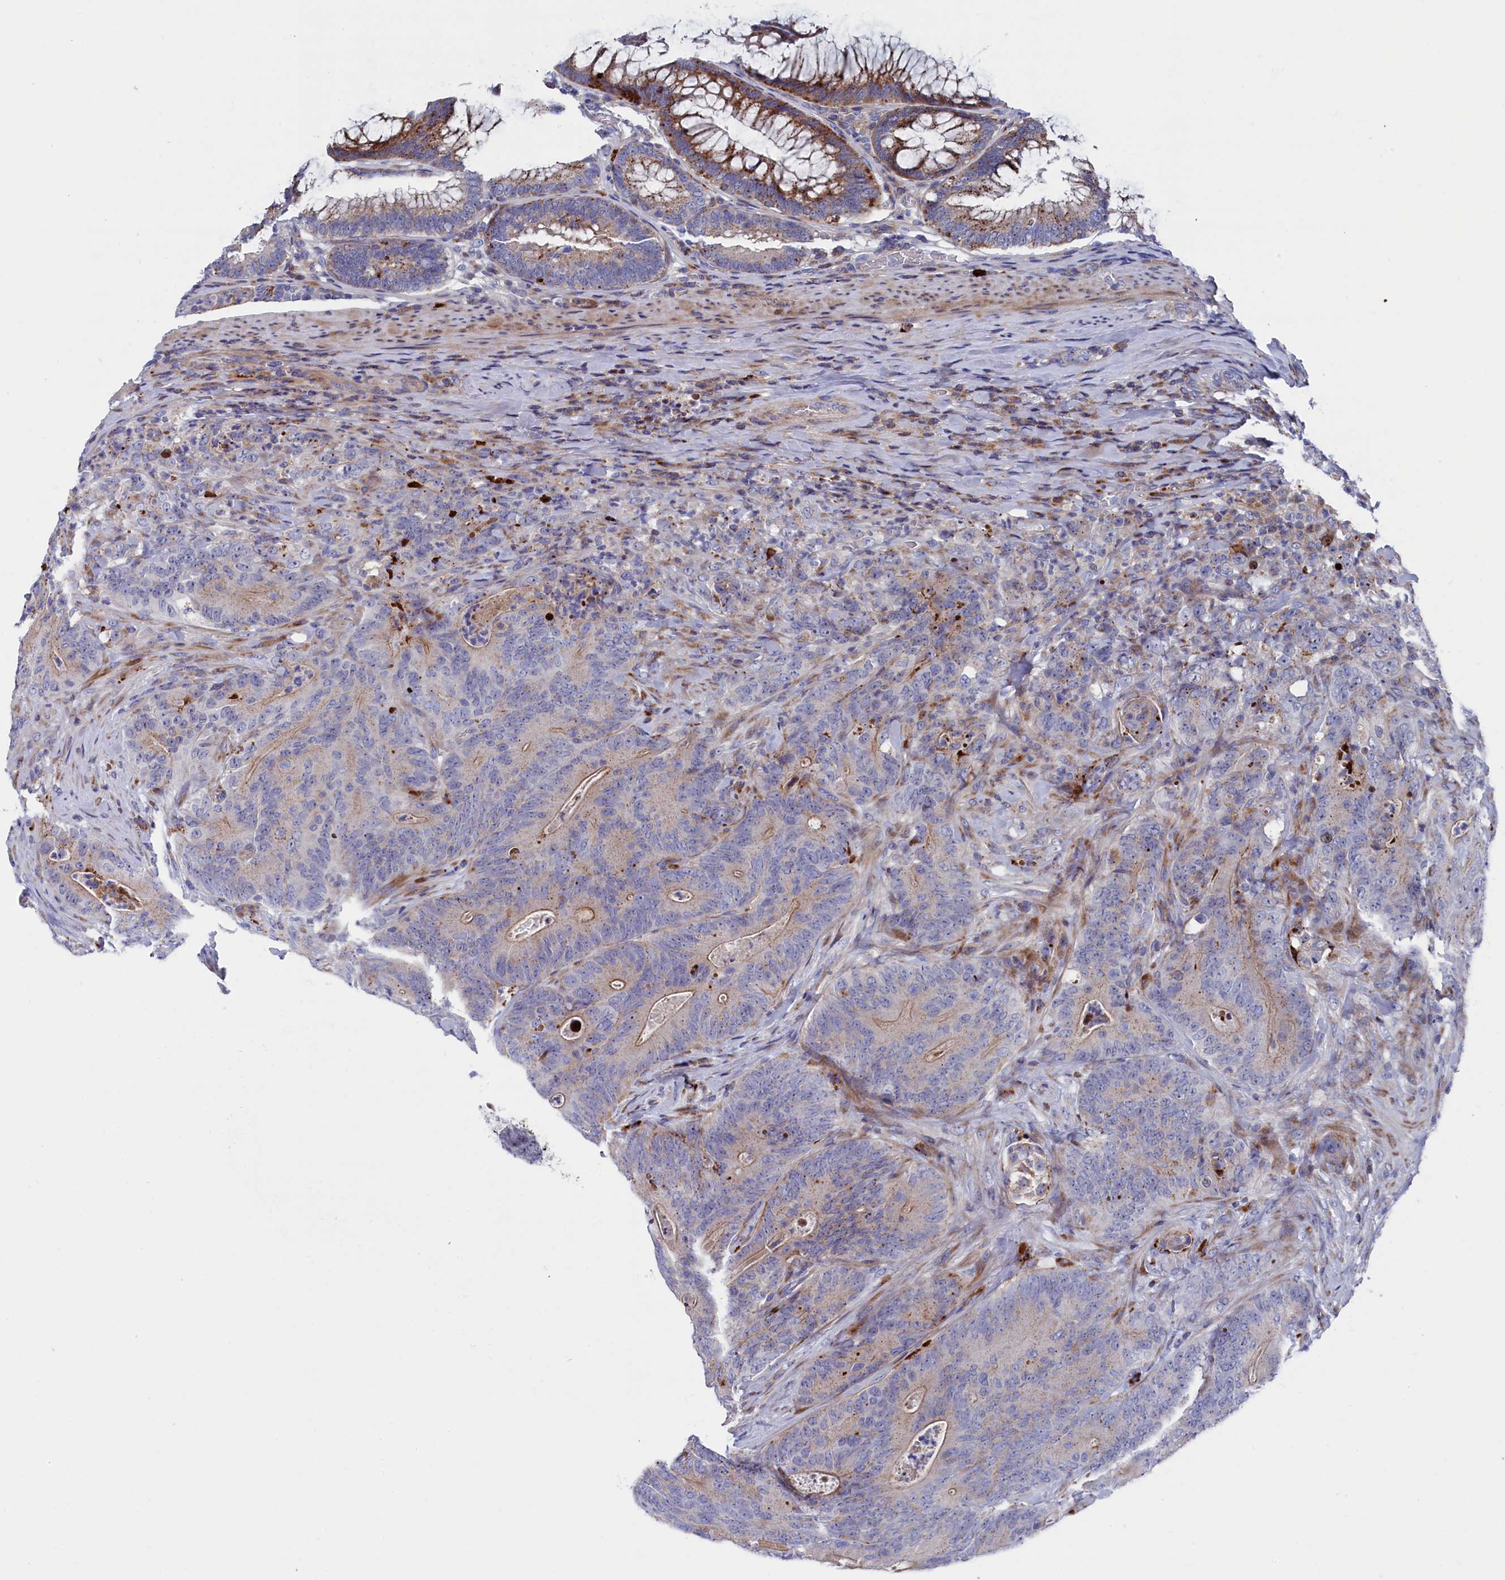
{"staining": {"intensity": "weak", "quantity": "25%-75%", "location": "cytoplasmic/membranous"}, "tissue": "colorectal cancer", "cell_type": "Tumor cells", "image_type": "cancer", "snomed": [{"axis": "morphology", "description": "Normal tissue, NOS"}, {"axis": "topography", "description": "Colon"}], "caption": "This is a histology image of IHC staining of colorectal cancer, which shows weak staining in the cytoplasmic/membranous of tumor cells.", "gene": "NUDT7", "patient": {"sex": "female", "age": 82}}